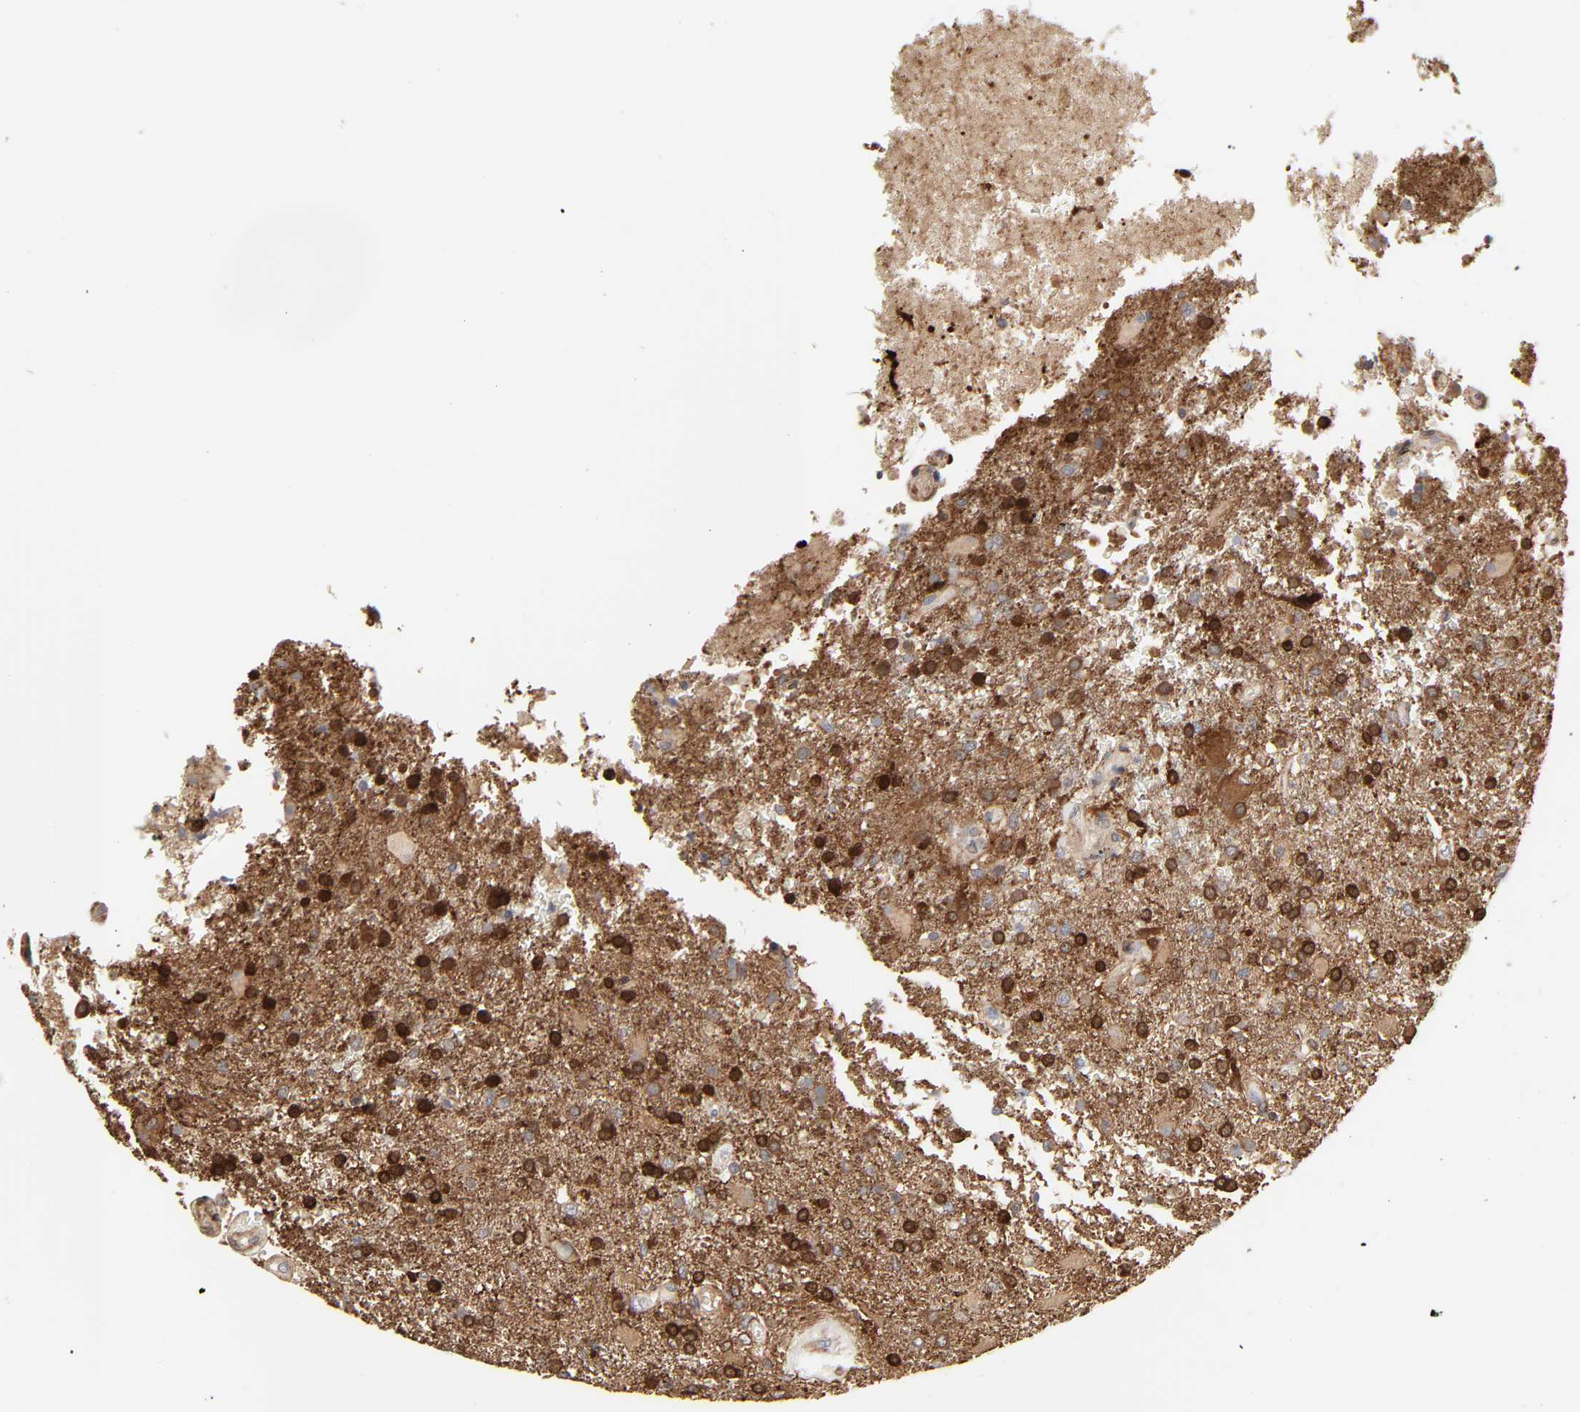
{"staining": {"intensity": "strong", "quantity": "25%-75%", "location": "cytoplasmic/membranous,nuclear"}, "tissue": "glioma", "cell_type": "Tumor cells", "image_type": "cancer", "snomed": [{"axis": "morphology", "description": "Glioma, malignant, High grade"}, {"axis": "topography", "description": "Cerebral cortex"}], "caption": "Immunohistochemistry of human malignant glioma (high-grade) demonstrates high levels of strong cytoplasmic/membranous and nuclear expression in about 25%-75% of tumor cells. The protein is stained brown, and the nuclei are stained in blue (DAB (3,3'-diaminobenzidine) IHC with brightfield microscopy, high magnification).", "gene": "NDRG2", "patient": {"sex": "male", "age": 79}}